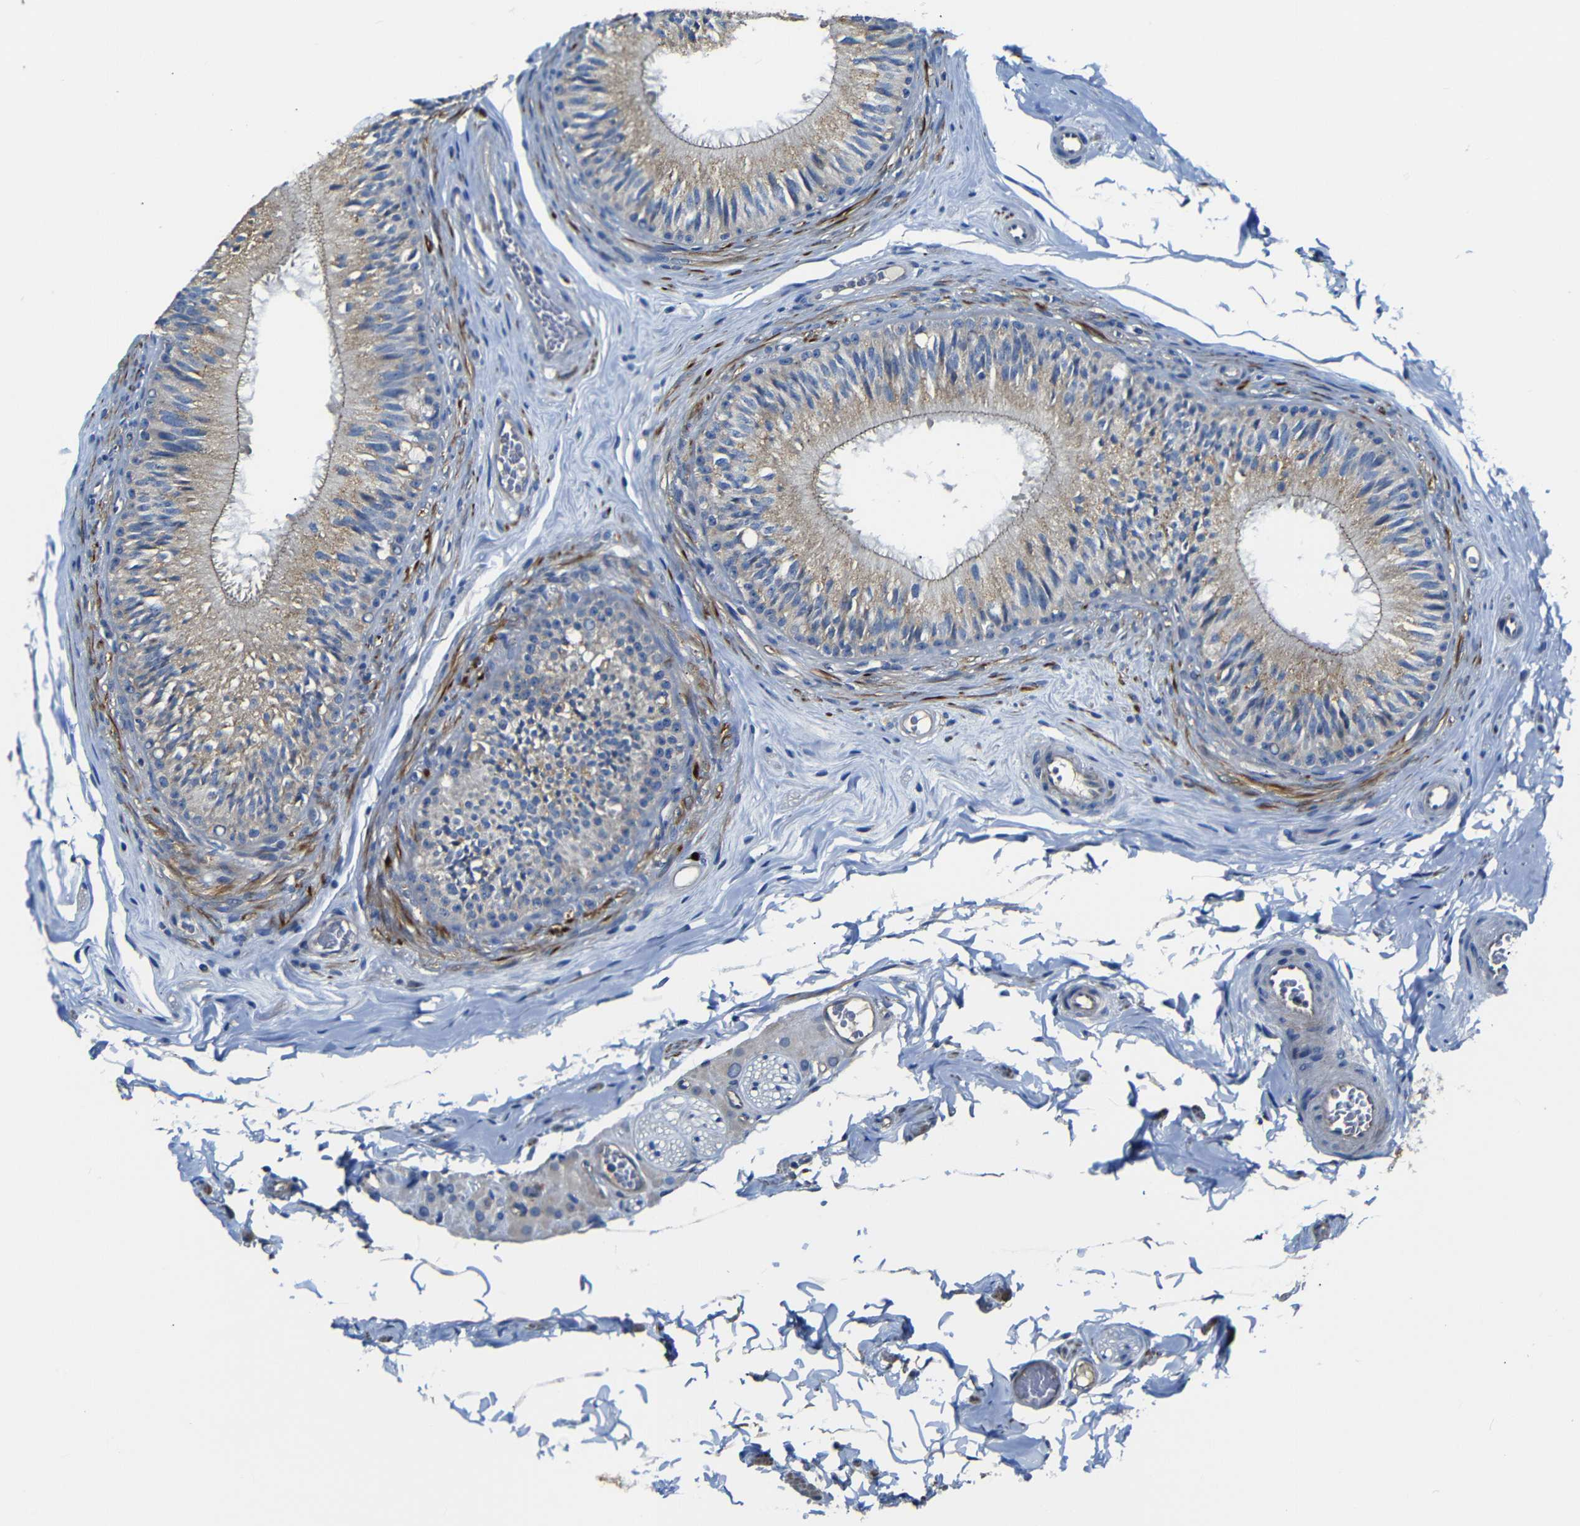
{"staining": {"intensity": "weak", "quantity": "25%-75%", "location": "cytoplasmic/membranous"}, "tissue": "epididymis", "cell_type": "Glandular cells", "image_type": "normal", "snomed": [{"axis": "morphology", "description": "Normal tissue, NOS"}, {"axis": "topography", "description": "Testis"}, {"axis": "topography", "description": "Epididymis"}], "caption": "Unremarkable epididymis was stained to show a protein in brown. There is low levels of weak cytoplasmic/membranous positivity in about 25%-75% of glandular cells.", "gene": "AFDN", "patient": {"sex": "male", "age": 36}}